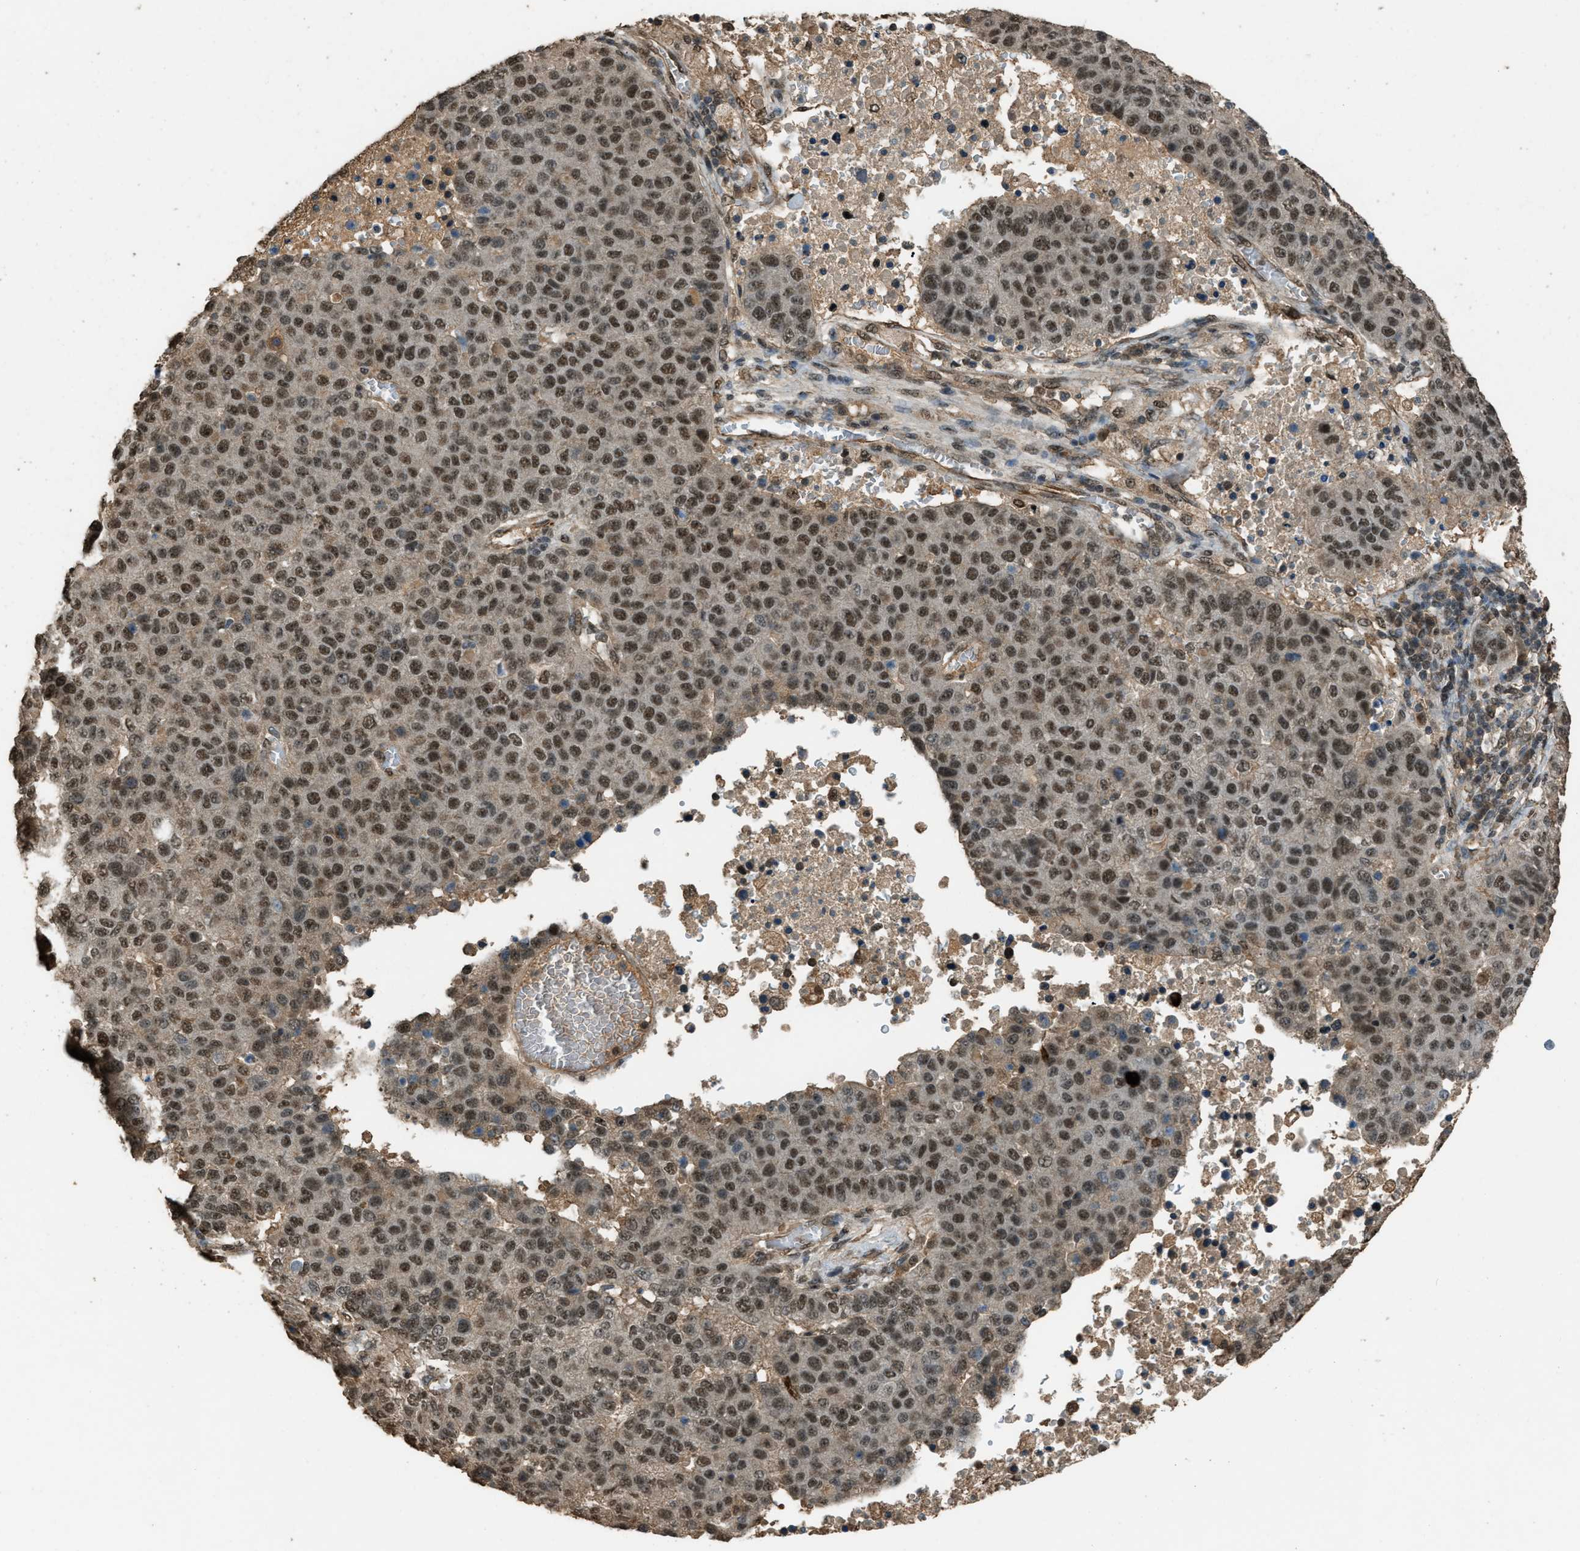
{"staining": {"intensity": "moderate", "quantity": ">75%", "location": "nuclear"}, "tissue": "pancreatic cancer", "cell_type": "Tumor cells", "image_type": "cancer", "snomed": [{"axis": "morphology", "description": "Adenocarcinoma, NOS"}, {"axis": "topography", "description": "Pancreas"}], "caption": "Immunohistochemistry histopathology image of human pancreatic cancer stained for a protein (brown), which exhibits medium levels of moderate nuclear expression in about >75% of tumor cells.", "gene": "SERTAD2", "patient": {"sex": "female", "age": 61}}